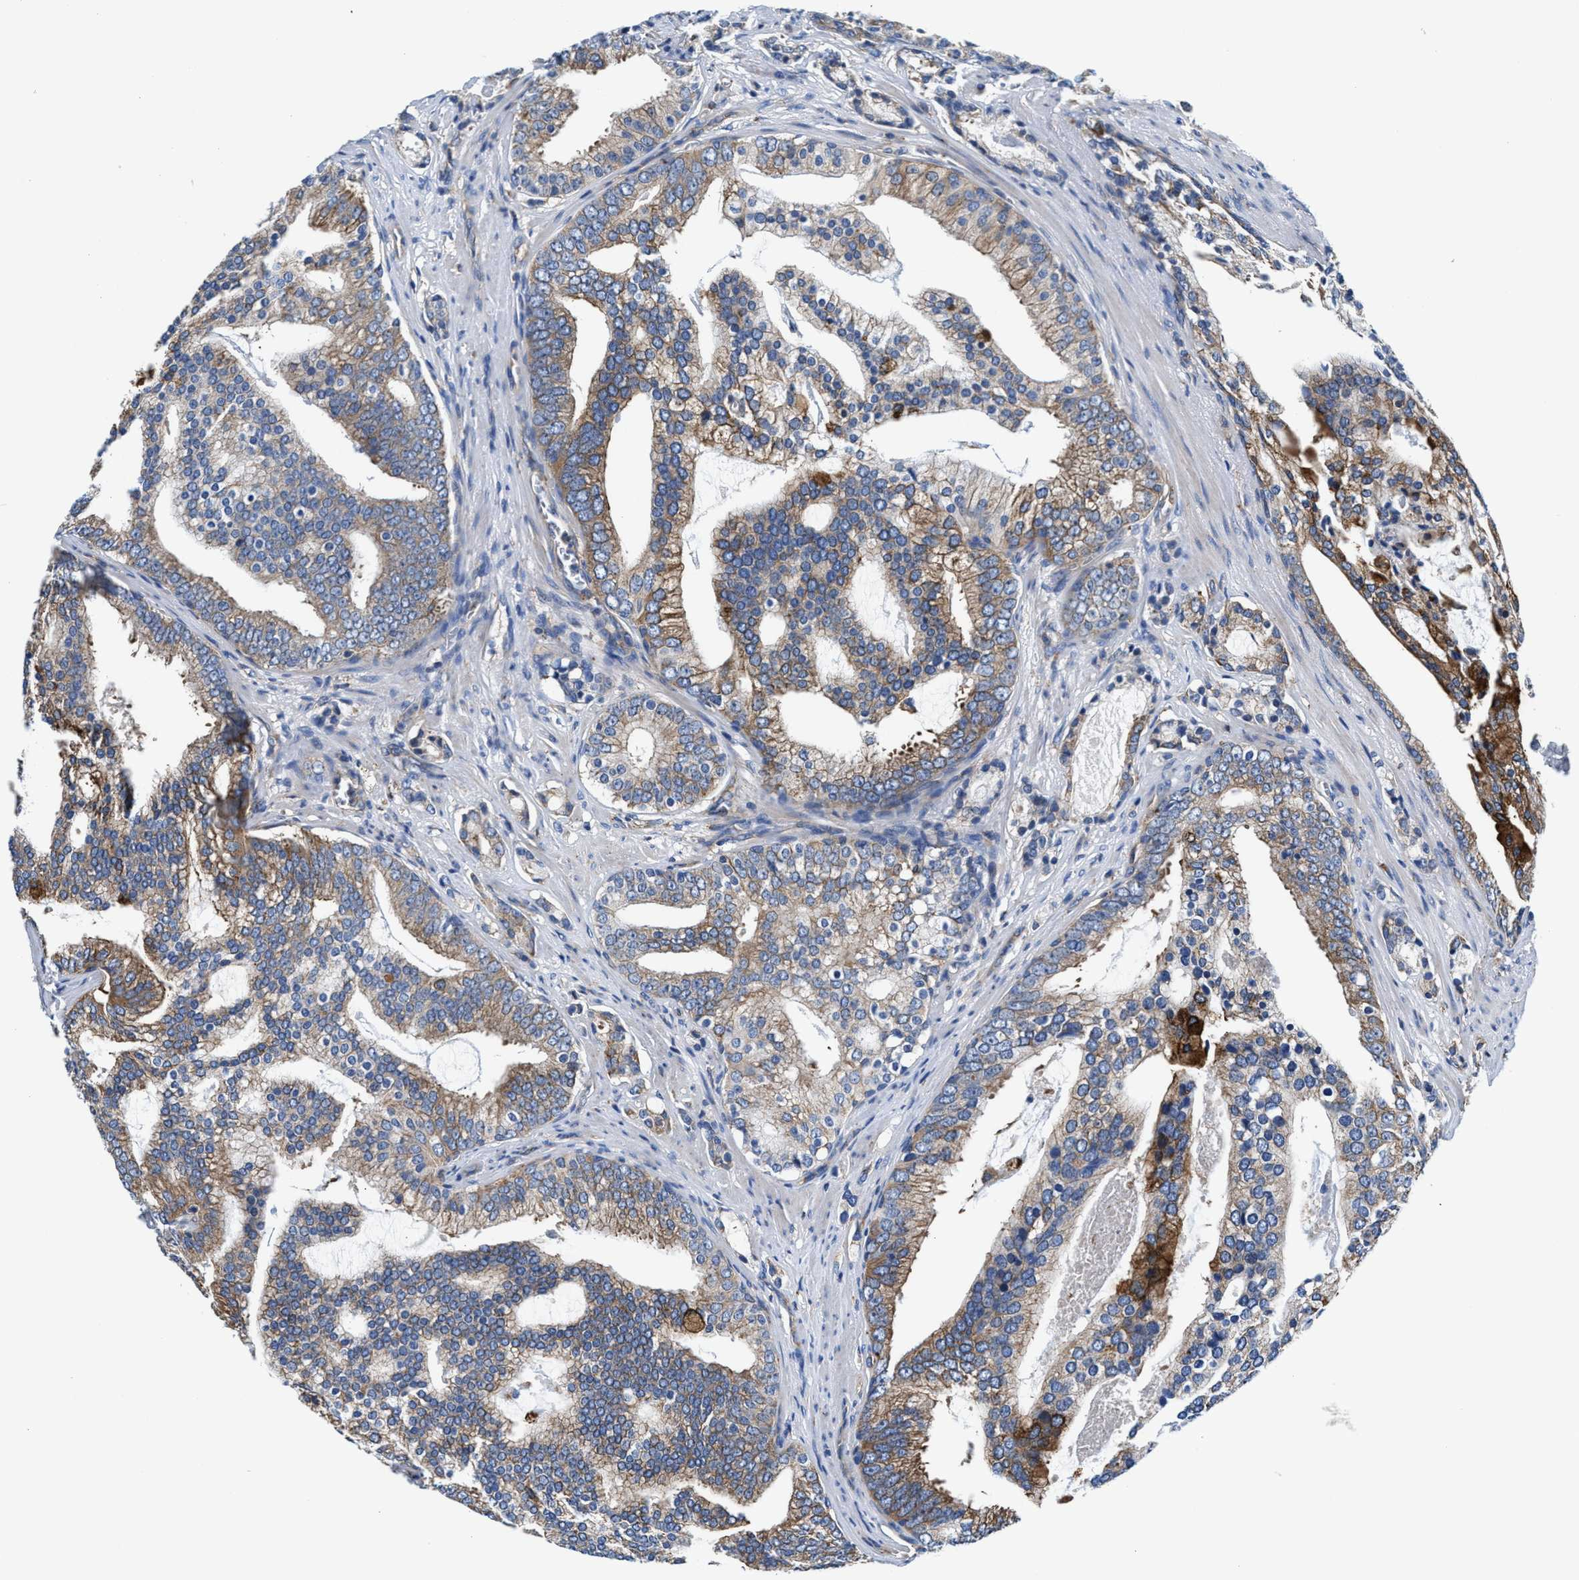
{"staining": {"intensity": "moderate", "quantity": ">75%", "location": "cytoplasmic/membranous"}, "tissue": "prostate cancer", "cell_type": "Tumor cells", "image_type": "cancer", "snomed": [{"axis": "morphology", "description": "Adenocarcinoma, Low grade"}, {"axis": "topography", "description": "Prostate"}], "caption": "Low-grade adenocarcinoma (prostate) stained for a protein demonstrates moderate cytoplasmic/membranous positivity in tumor cells.", "gene": "PPP1R9B", "patient": {"sex": "male", "age": 58}}